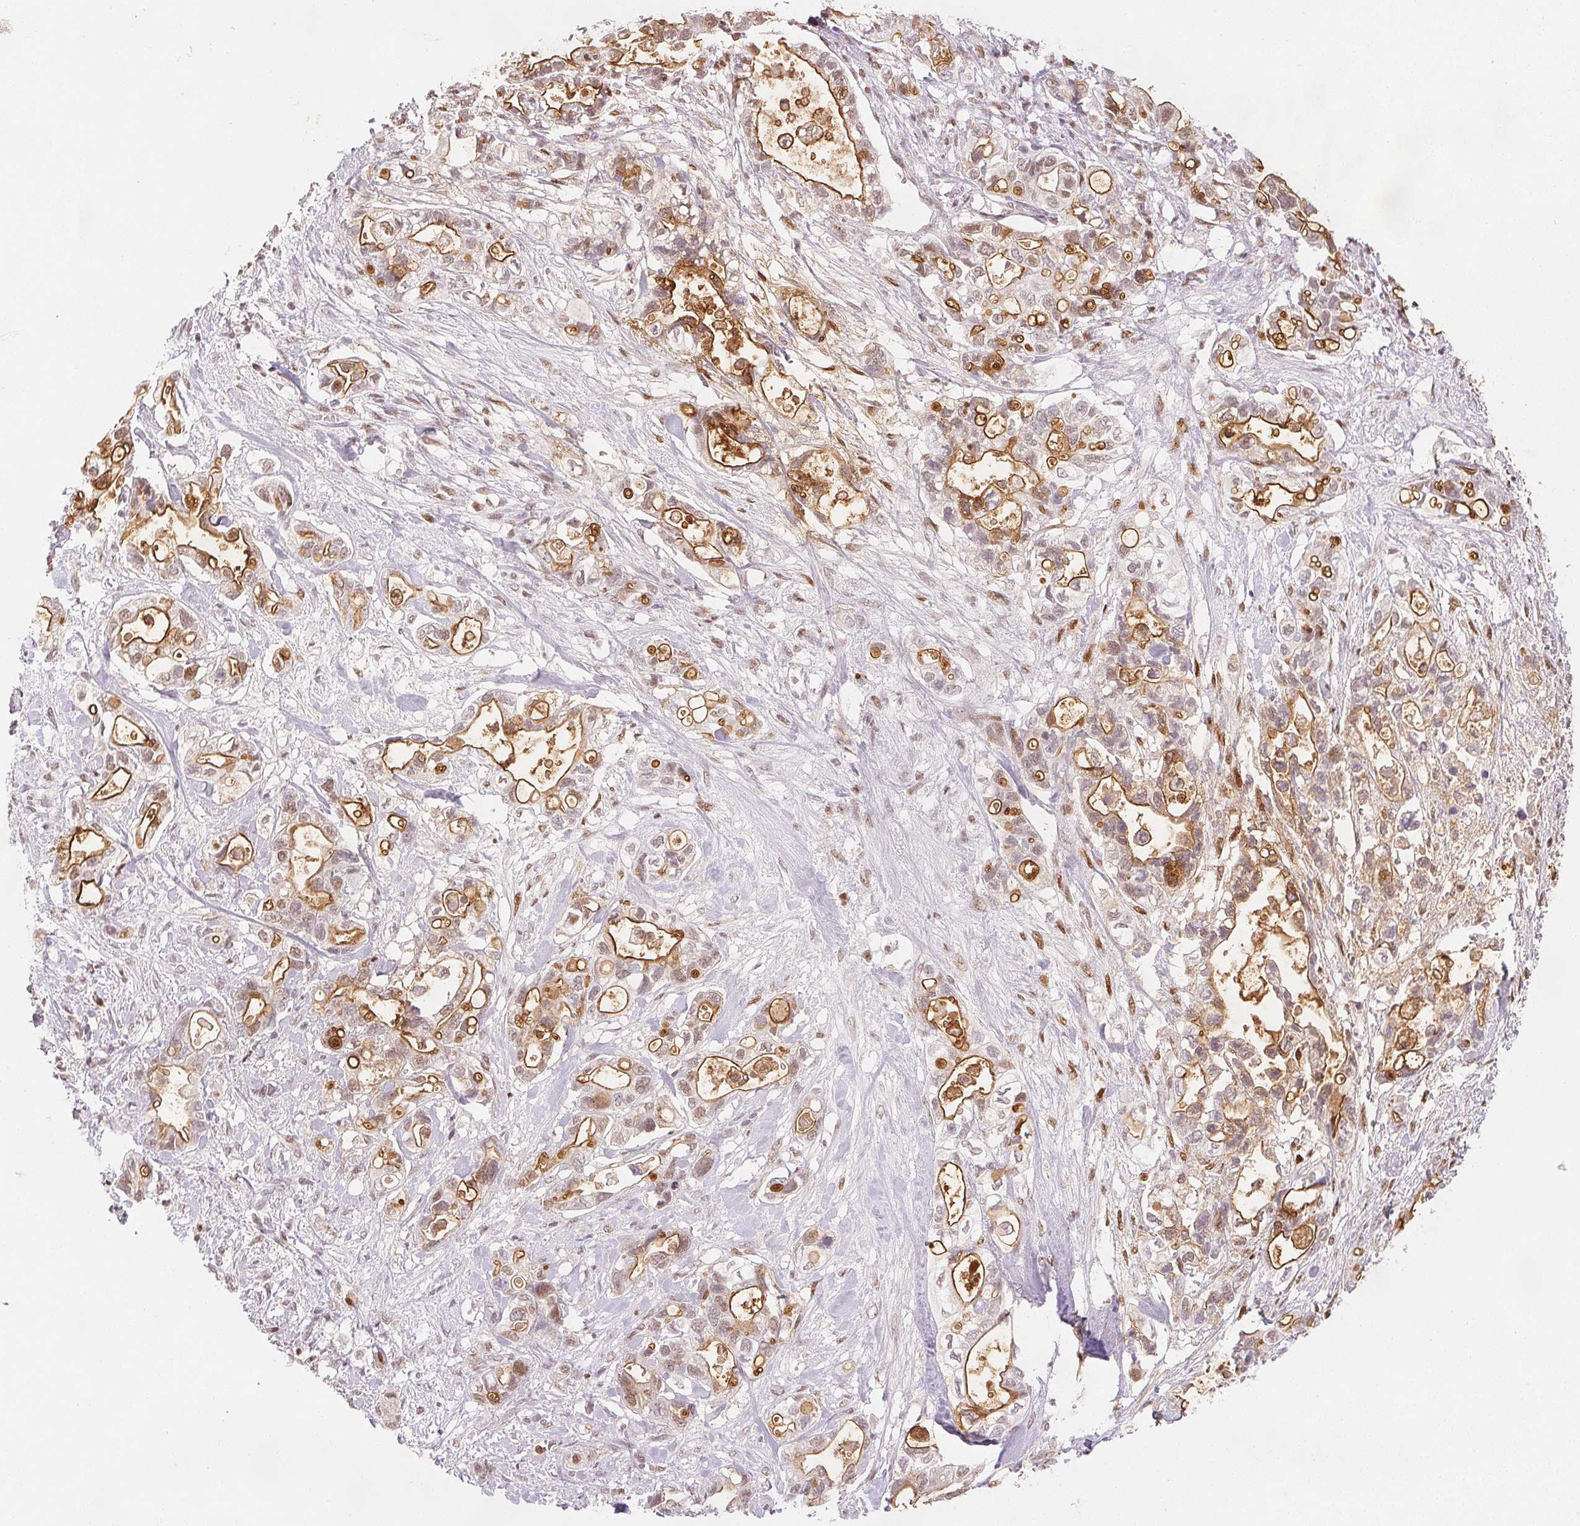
{"staining": {"intensity": "strong", "quantity": "<25%", "location": "cytoplasmic/membranous"}, "tissue": "pancreatic cancer", "cell_type": "Tumor cells", "image_type": "cancer", "snomed": [{"axis": "morphology", "description": "Adenocarcinoma, NOS"}, {"axis": "topography", "description": "Pancreas"}], "caption": "IHC histopathology image of neoplastic tissue: pancreatic cancer (adenocarcinoma) stained using IHC shows medium levels of strong protein expression localized specifically in the cytoplasmic/membranous of tumor cells, appearing as a cytoplasmic/membranous brown color.", "gene": "RUNX2", "patient": {"sex": "female", "age": 72}}